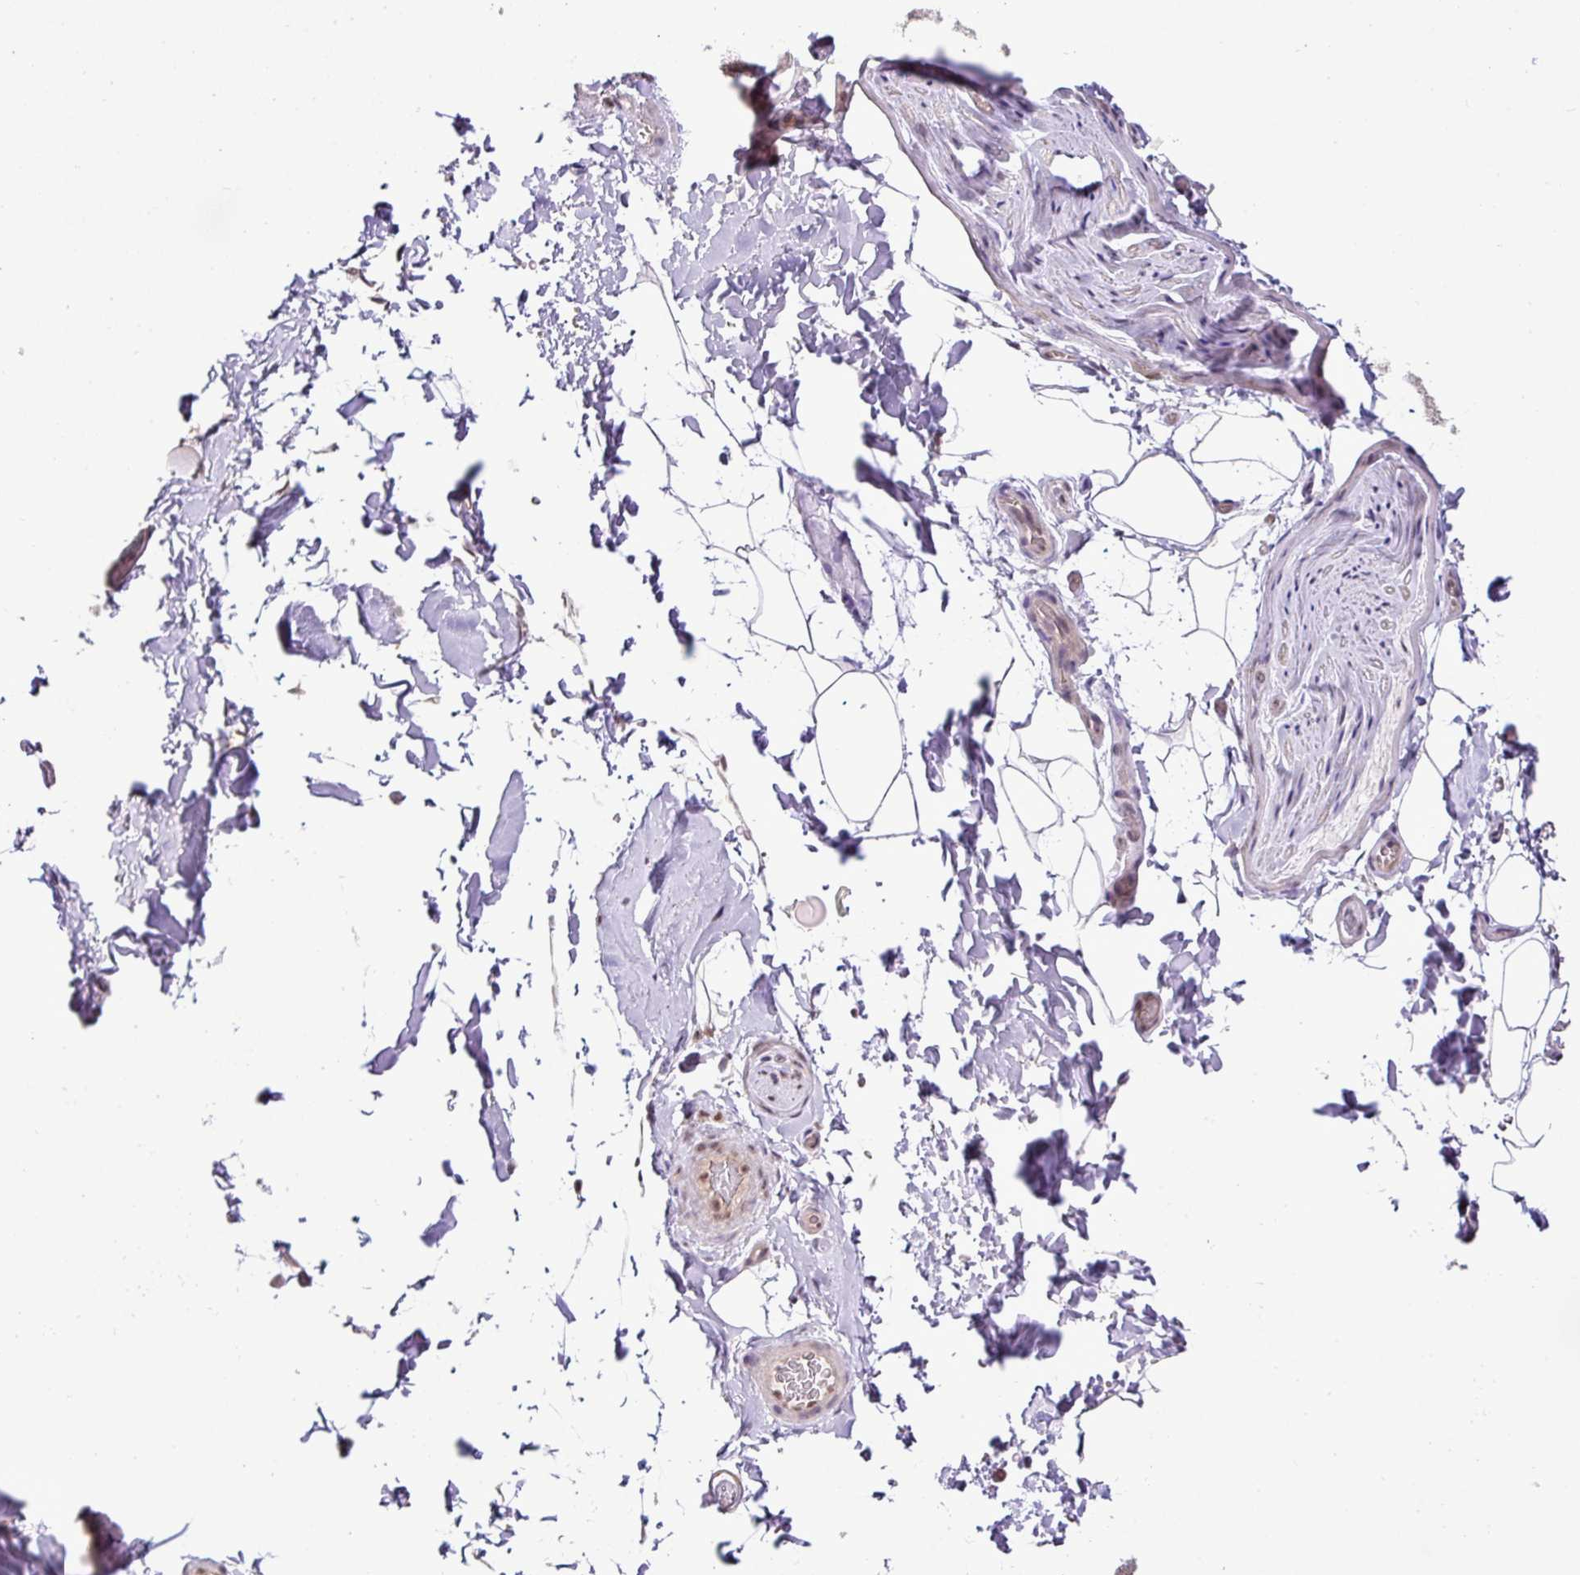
{"staining": {"intensity": "negative", "quantity": "none", "location": "none"}, "tissue": "adipose tissue", "cell_type": "Adipocytes", "image_type": "normal", "snomed": [{"axis": "morphology", "description": "Normal tissue, NOS"}, {"axis": "topography", "description": "Vascular tissue"}, {"axis": "topography", "description": "Peripheral nerve tissue"}], "caption": "High magnification brightfield microscopy of benign adipose tissue stained with DAB (brown) and counterstained with hematoxylin (blue): adipocytes show no significant expression. (DAB (3,3'-diaminobenzidine) IHC, high magnification).", "gene": "PGAP4", "patient": {"sex": "male", "age": 41}}